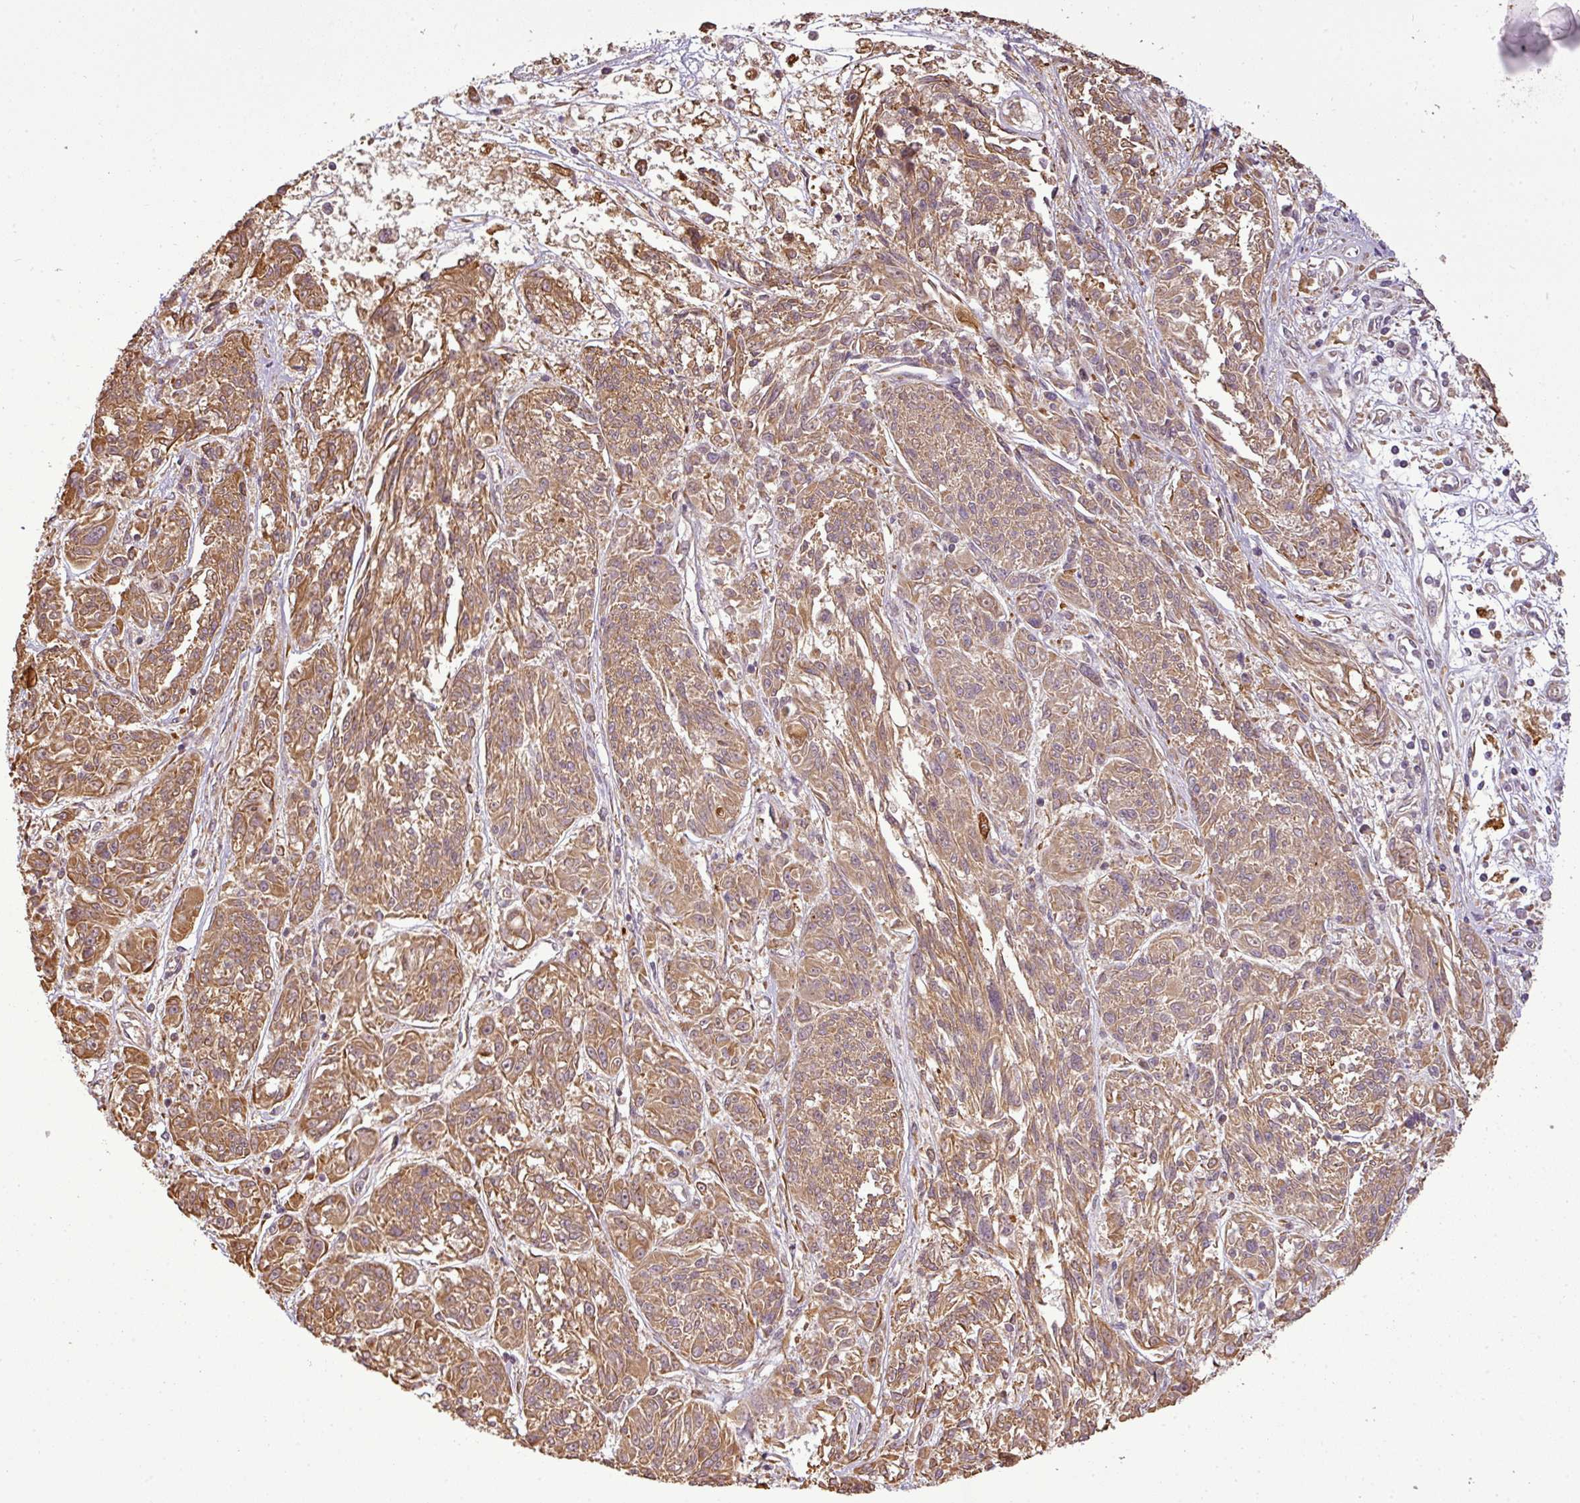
{"staining": {"intensity": "moderate", "quantity": ">75%", "location": "cytoplasmic/membranous"}, "tissue": "melanoma", "cell_type": "Tumor cells", "image_type": "cancer", "snomed": [{"axis": "morphology", "description": "Malignant melanoma, NOS"}, {"axis": "topography", "description": "Skin"}], "caption": "Immunohistochemical staining of human melanoma displays medium levels of moderate cytoplasmic/membranous protein positivity in approximately >75% of tumor cells.", "gene": "FAIM", "patient": {"sex": "male", "age": 53}}